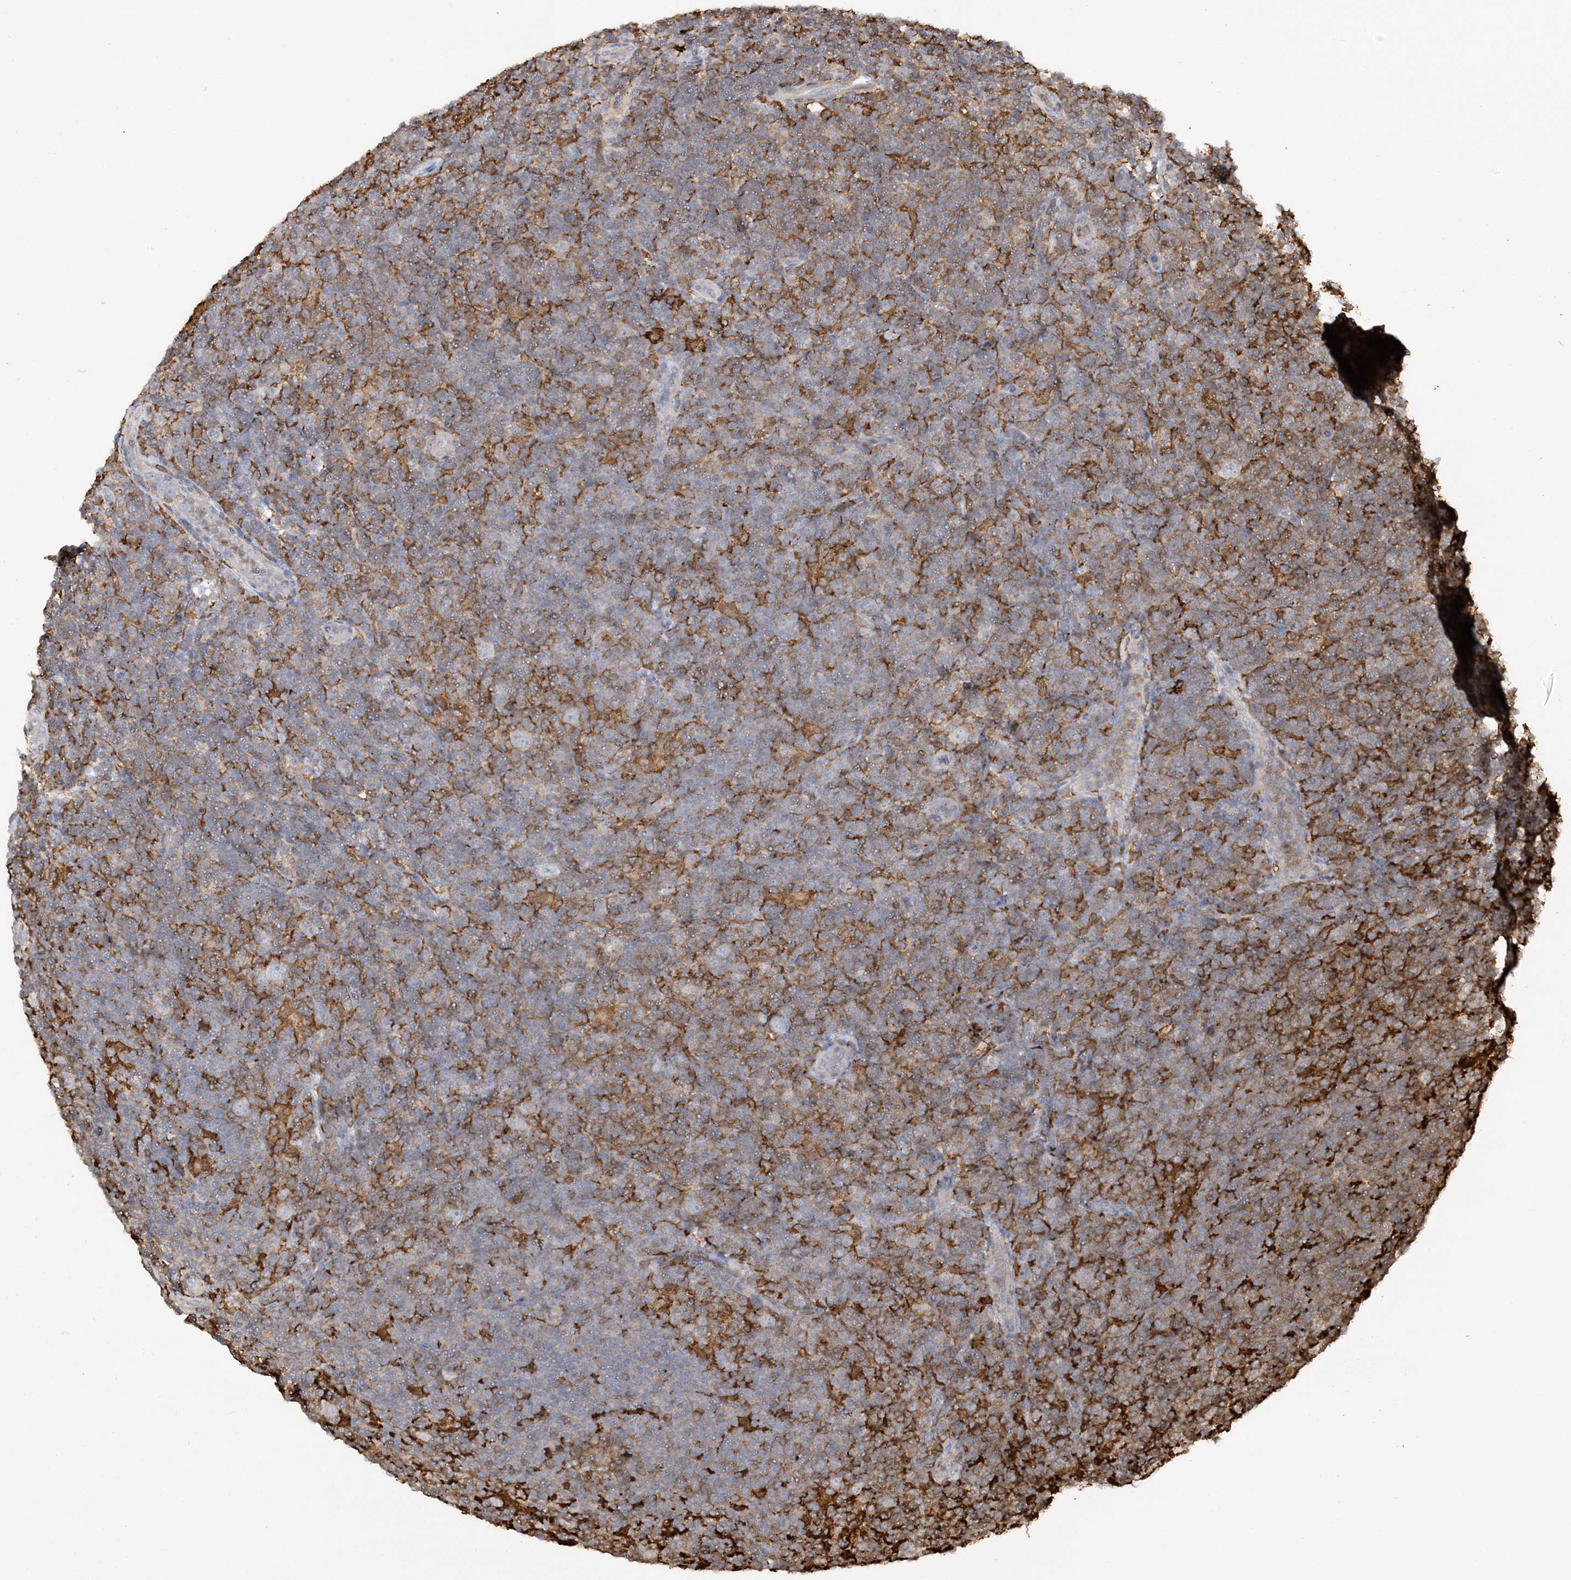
{"staining": {"intensity": "negative", "quantity": "none", "location": "none"}, "tissue": "lymphoma", "cell_type": "Tumor cells", "image_type": "cancer", "snomed": [{"axis": "morphology", "description": "Hodgkin's disease, NOS"}, {"axis": "topography", "description": "Lymph node"}], "caption": "Protein analysis of lymphoma shows no significant expression in tumor cells. (Stains: DAB (3,3'-diaminobenzidine) IHC with hematoxylin counter stain, Microscopy: brightfield microscopy at high magnification).", "gene": "PHACTR2", "patient": {"sex": "female", "age": 57}}